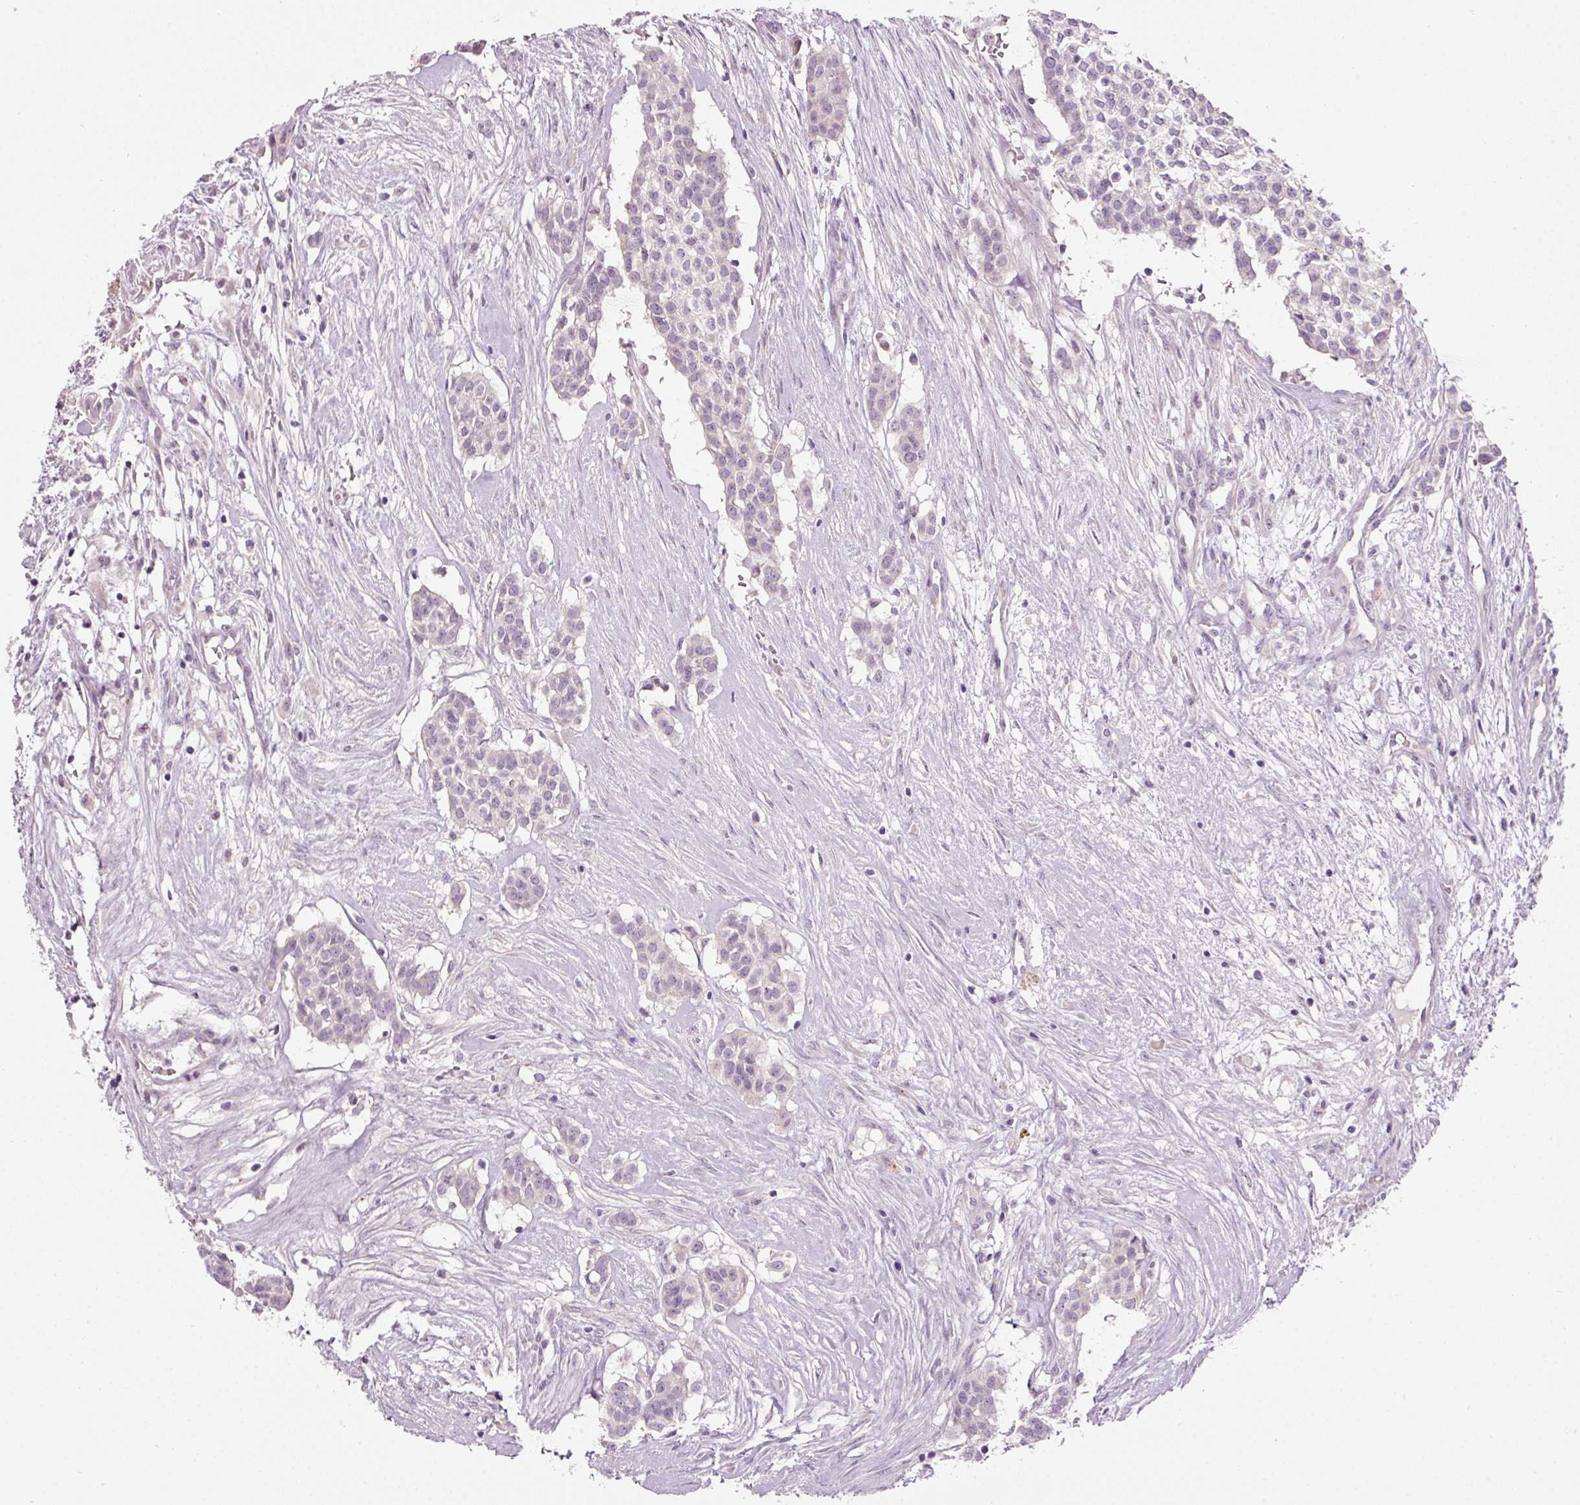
{"staining": {"intensity": "negative", "quantity": "none", "location": "none"}, "tissue": "head and neck cancer", "cell_type": "Tumor cells", "image_type": "cancer", "snomed": [{"axis": "morphology", "description": "Adenocarcinoma, NOS"}, {"axis": "topography", "description": "Head-Neck"}], "caption": "Tumor cells are negative for brown protein staining in head and neck cancer (adenocarcinoma).", "gene": "RSPO2", "patient": {"sex": "male", "age": 81}}